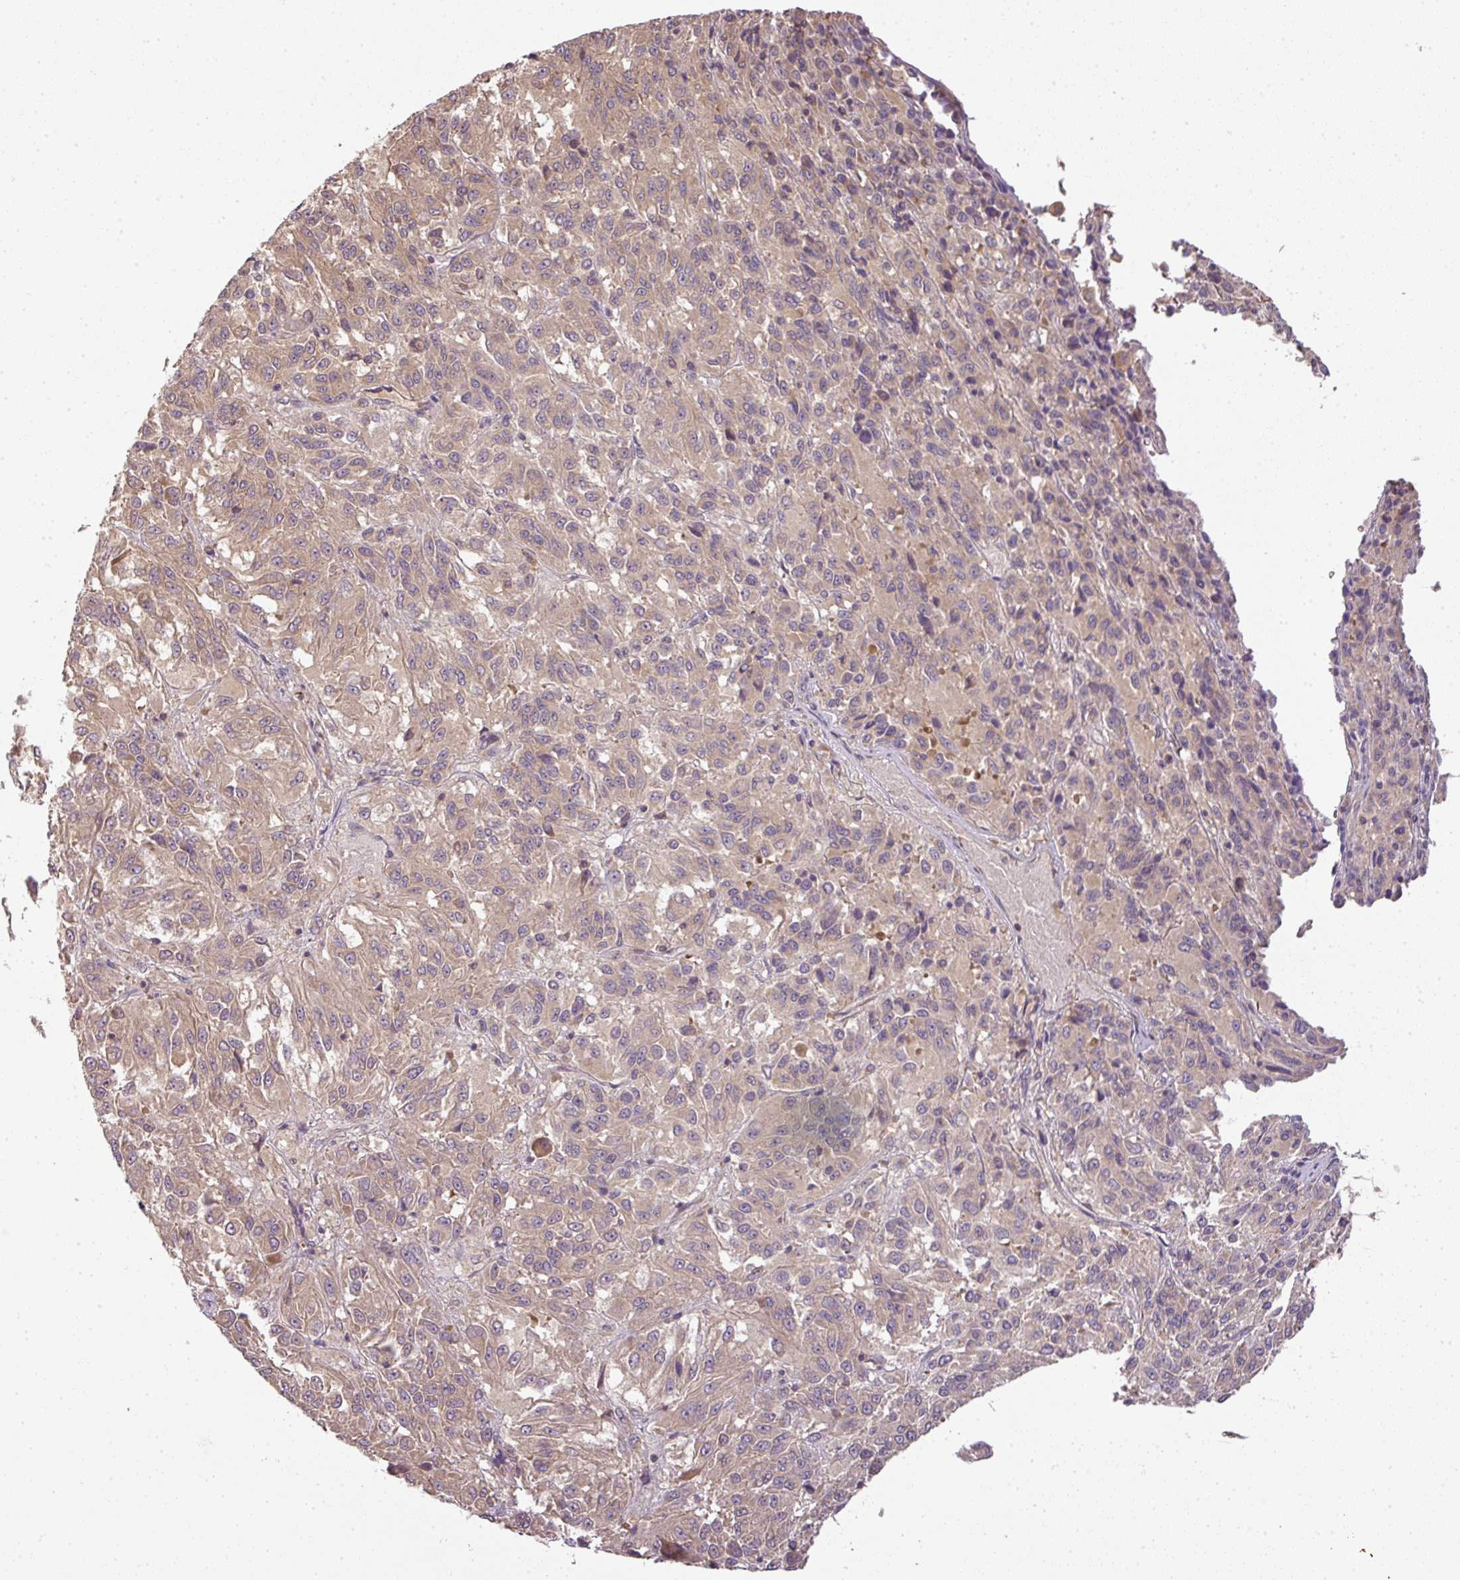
{"staining": {"intensity": "weak", "quantity": "25%-75%", "location": "cytoplasmic/membranous"}, "tissue": "melanoma", "cell_type": "Tumor cells", "image_type": "cancer", "snomed": [{"axis": "morphology", "description": "Malignant melanoma, Metastatic site"}, {"axis": "topography", "description": "Lung"}], "caption": "Immunohistochemistry photomicrograph of melanoma stained for a protein (brown), which reveals low levels of weak cytoplasmic/membranous expression in about 25%-75% of tumor cells.", "gene": "TCL1B", "patient": {"sex": "male", "age": 64}}